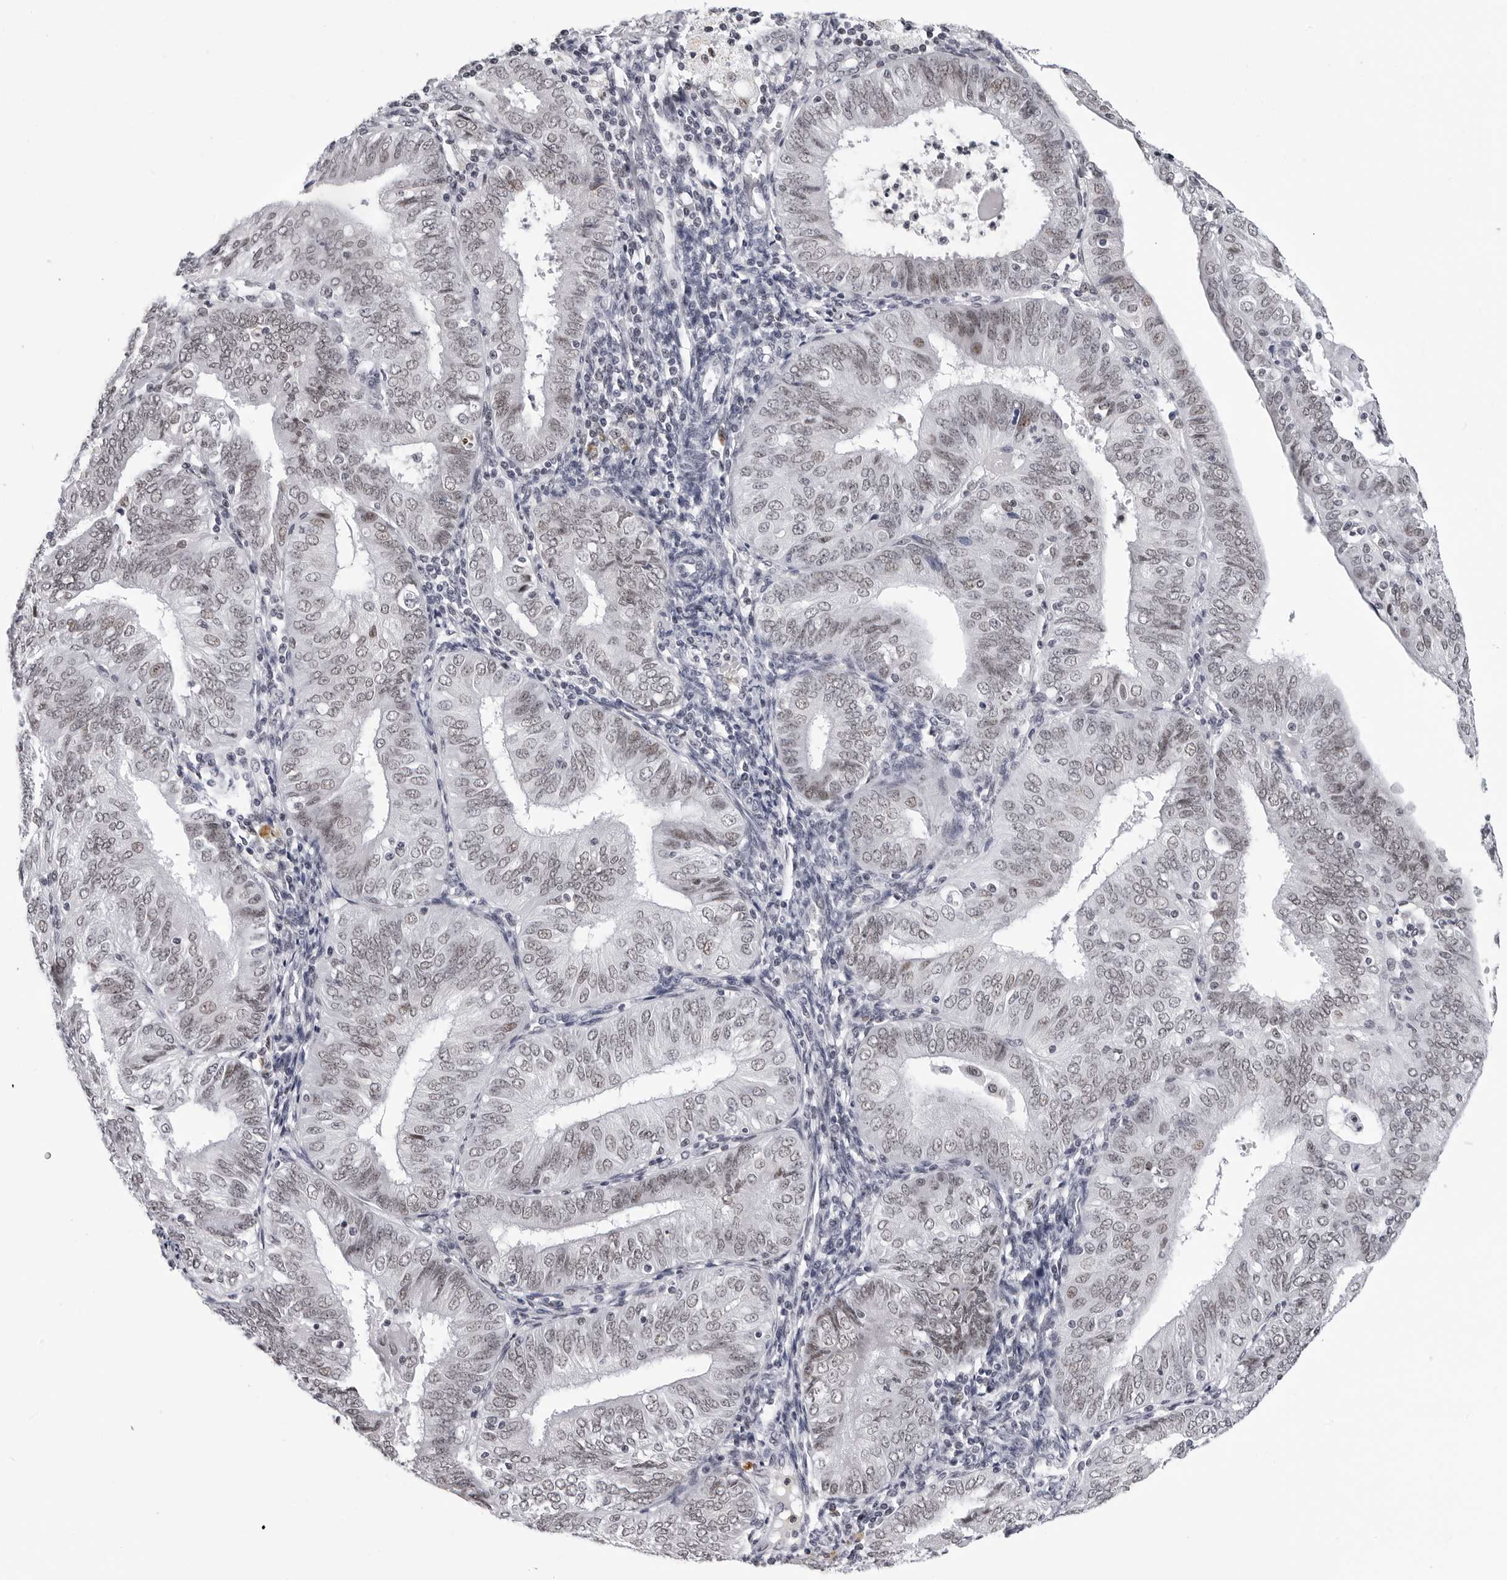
{"staining": {"intensity": "weak", "quantity": ">75%", "location": "nuclear"}, "tissue": "endometrial cancer", "cell_type": "Tumor cells", "image_type": "cancer", "snomed": [{"axis": "morphology", "description": "Adenocarcinoma, NOS"}, {"axis": "topography", "description": "Endometrium"}], "caption": "The immunohistochemical stain labels weak nuclear positivity in tumor cells of endometrial cancer (adenocarcinoma) tissue.", "gene": "SF3B4", "patient": {"sex": "female", "age": 58}}